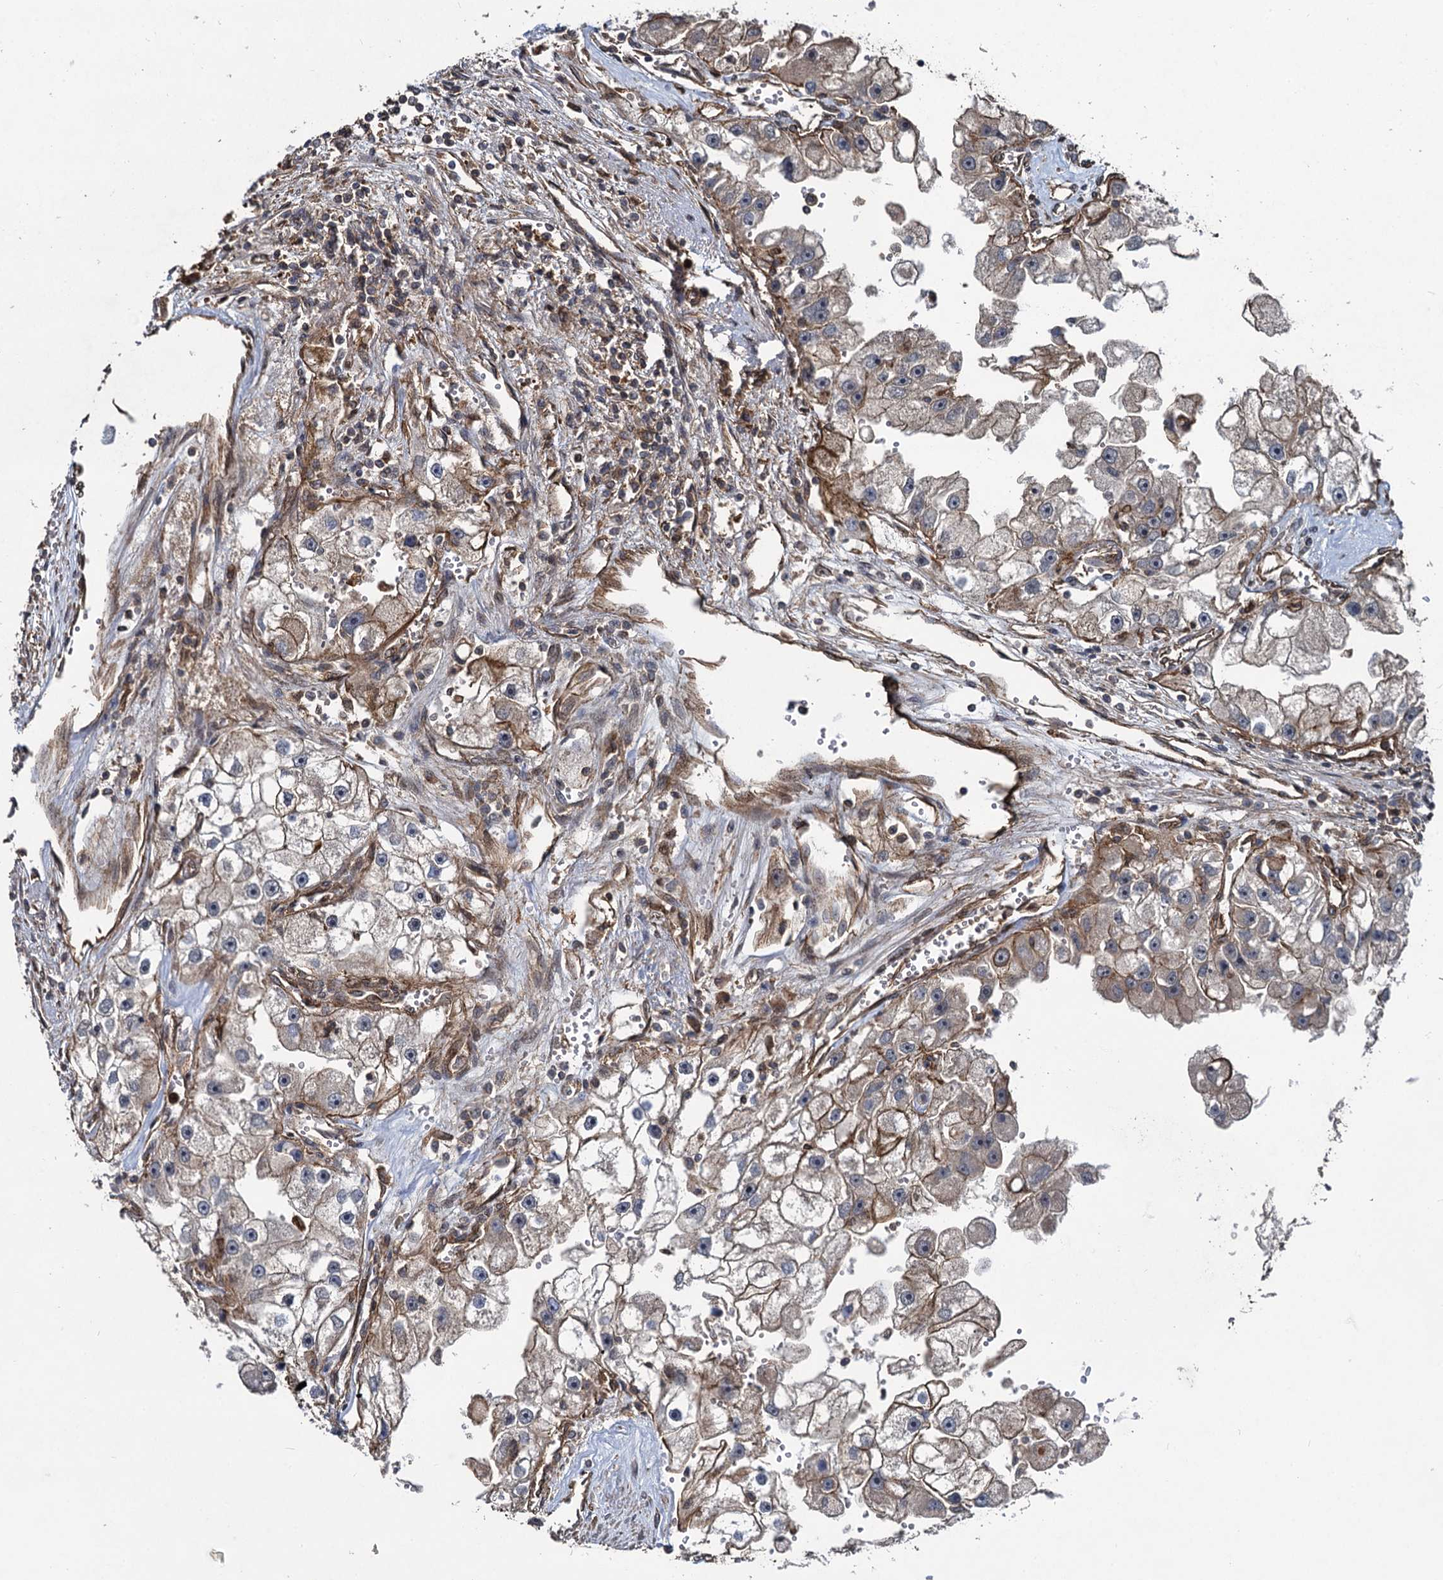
{"staining": {"intensity": "moderate", "quantity": "25%-75%", "location": "cytoplasmic/membranous"}, "tissue": "renal cancer", "cell_type": "Tumor cells", "image_type": "cancer", "snomed": [{"axis": "morphology", "description": "Adenocarcinoma, NOS"}, {"axis": "topography", "description": "Kidney"}], "caption": "Immunohistochemistry (IHC) of renal adenocarcinoma shows medium levels of moderate cytoplasmic/membranous expression in approximately 25%-75% of tumor cells.", "gene": "SVIP", "patient": {"sex": "male", "age": 63}}